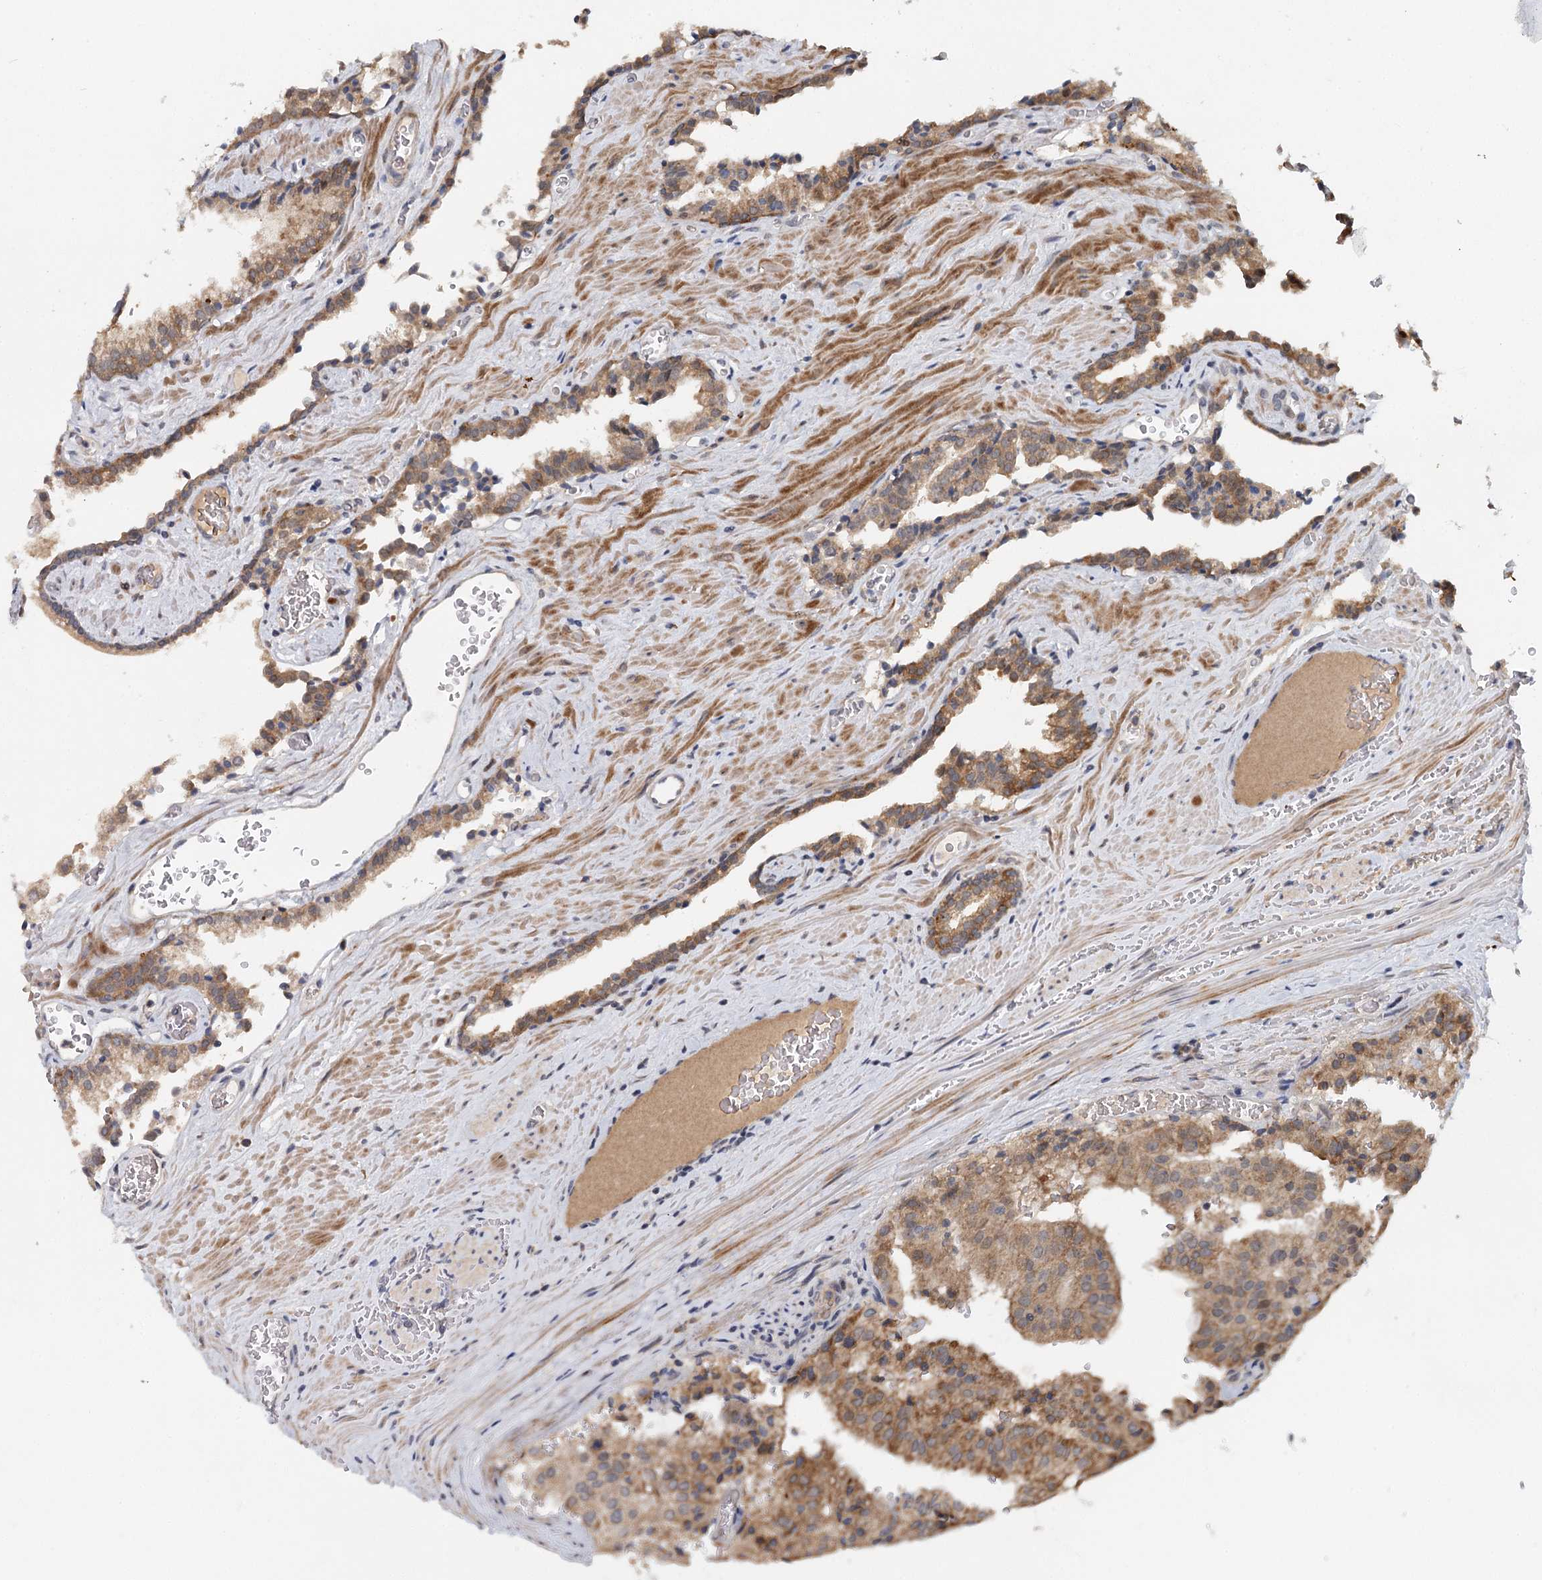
{"staining": {"intensity": "moderate", "quantity": ">75%", "location": "cytoplasmic/membranous"}, "tissue": "prostate cancer", "cell_type": "Tumor cells", "image_type": "cancer", "snomed": [{"axis": "morphology", "description": "Adenocarcinoma, High grade"}, {"axis": "topography", "description": "Prostate"}], "caption": "Adenocarcinoma (high-grade) (prostate) stained for a protein (brown) reveals moderate cytoplasmic/membranous positive staining in approximately >75% of tumor cells.", "gene": "AP3B1", "patient": {"sex": "male", "age": 68}}